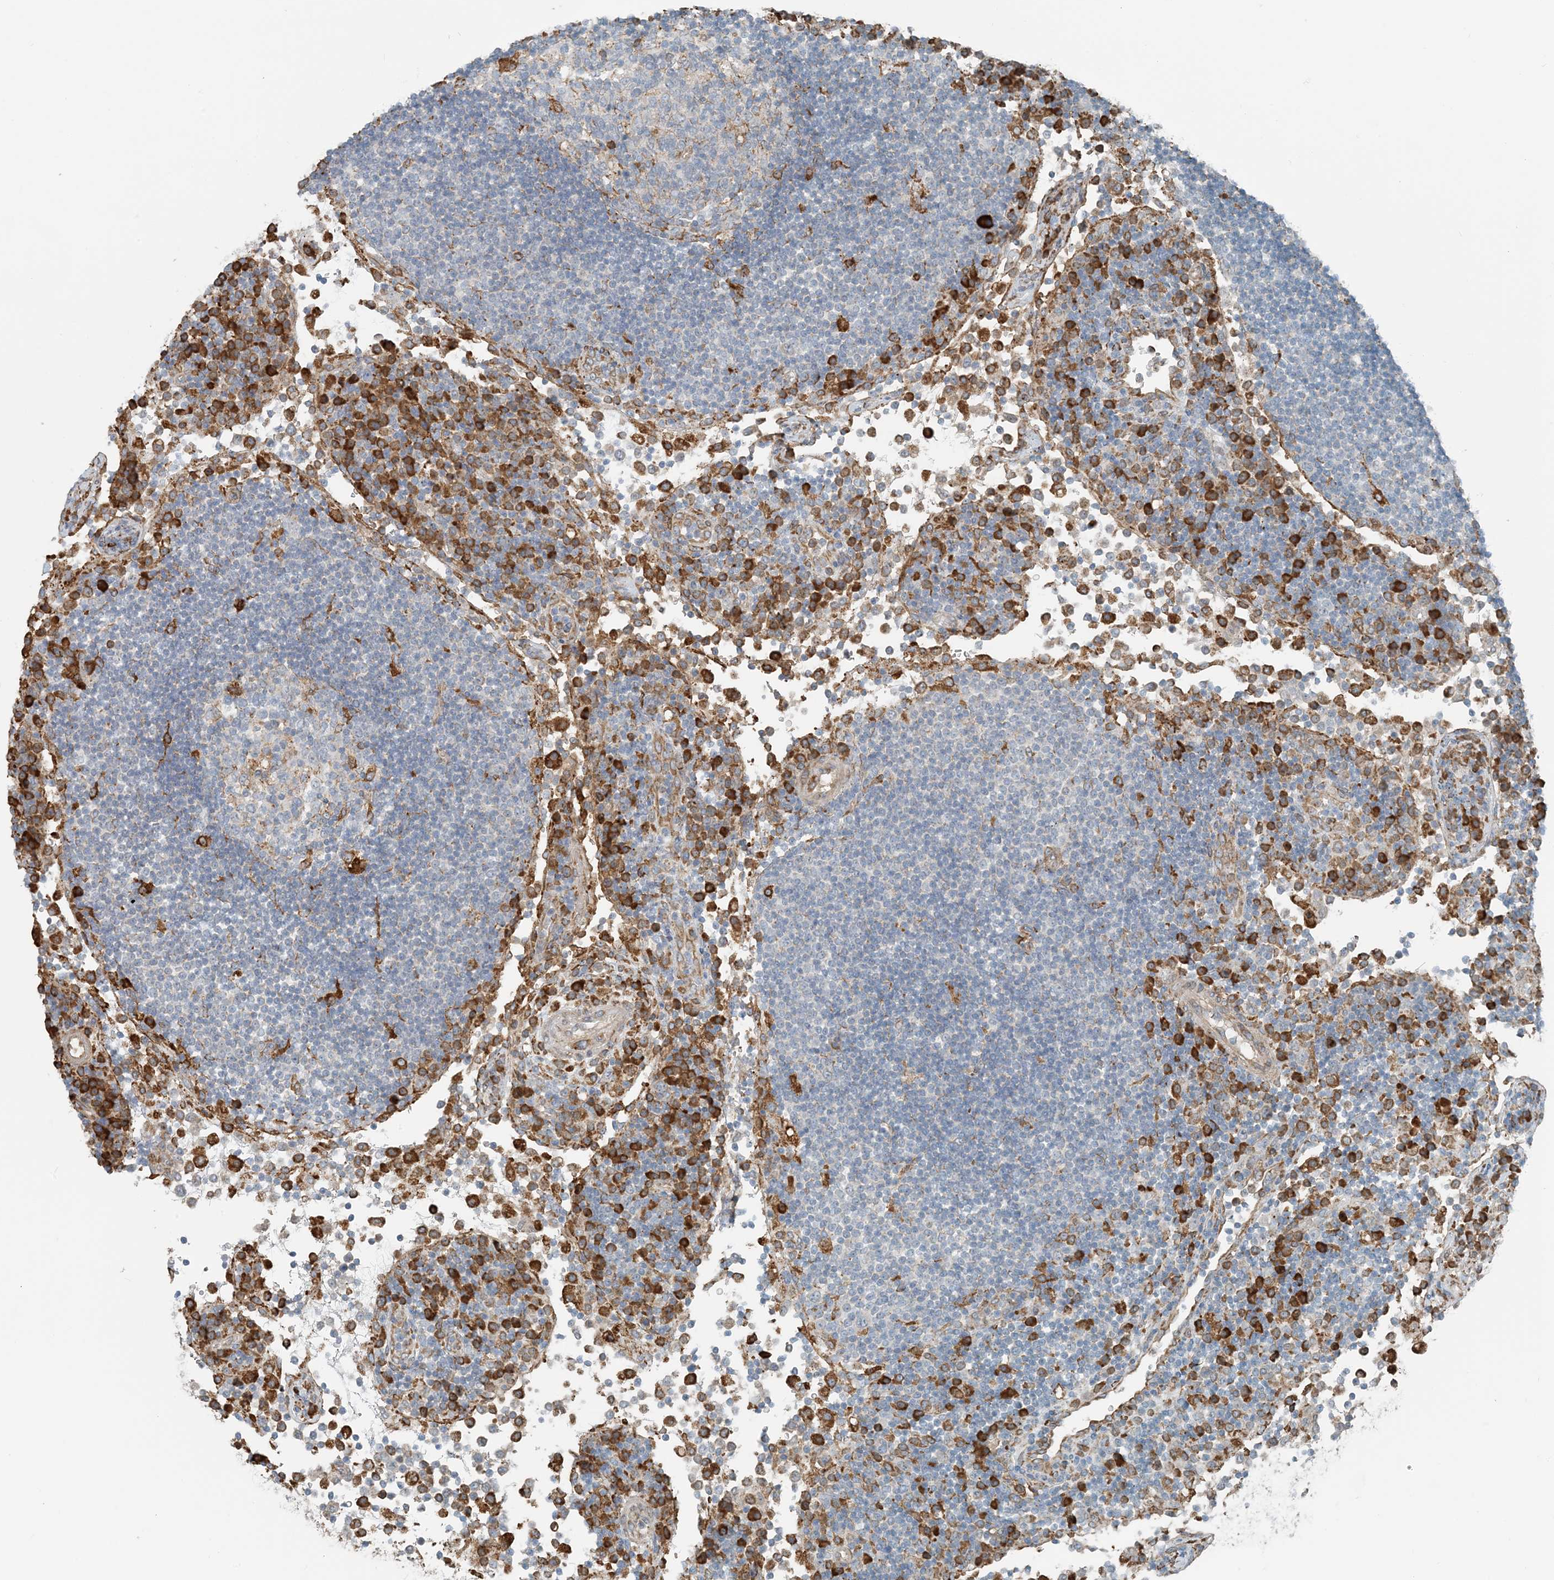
{"staining": {"intensity": "moderate", "quantity": "<25%", "location": "cytoplasmic/membranous"}, "tissue": "lymph node", "cell_type": "Germinal center cells", "image_type": "normal", "snomed": [{"axis": "morphology", "description": "Normal tissue, NOS"}, {"axis": "topography", "description": "Lymph node"}], "caption": "Immunohistochemical staining of benign lymph node shows low levels of moderate cytoplasmic/membranous positivity in approximately <25% of germinal center cells.", "gene": "CERKL", "patient": {"sex": "female", "age": 53}}